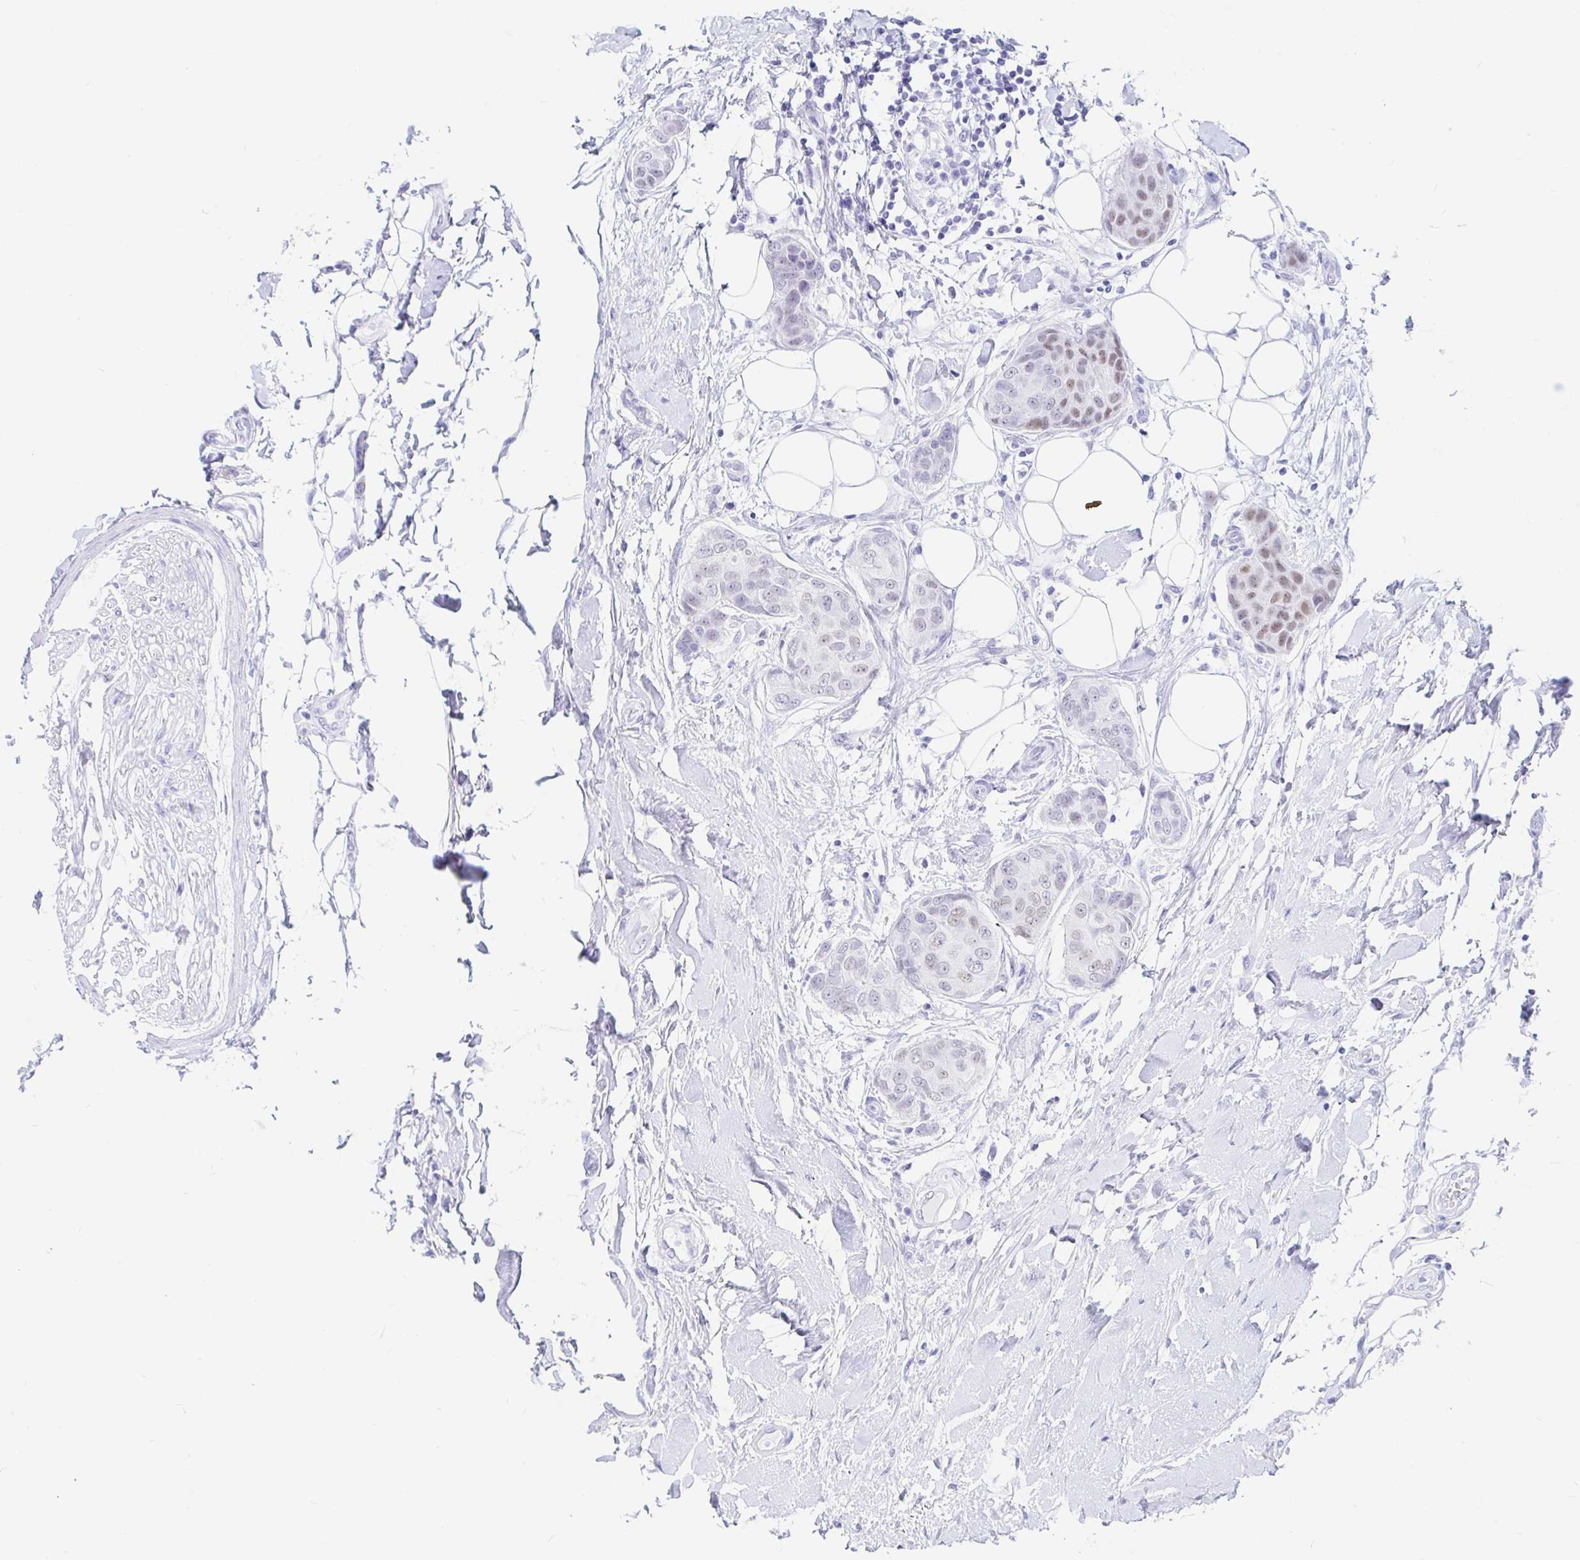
{"staining": {"intensity": "weak", "quantity": "<25%", "location": "nuclear"}, "tissue": "breast cancer", "cell_type": "Tumor cells", "image_type": "cancer", "snomed": [{"axis": "morphology", "description": "Duct carcinoma"}, {"axis": "topography", "description": "Breast"}, {"axis": "topography", "description": "Lymph node"}], "caption": "Tumor cells are negative for brown protein staining in breast infiltrating ductal carcinoma.", "gene": "OR6T1", "patient": {"sex": "female", "age": 80}}